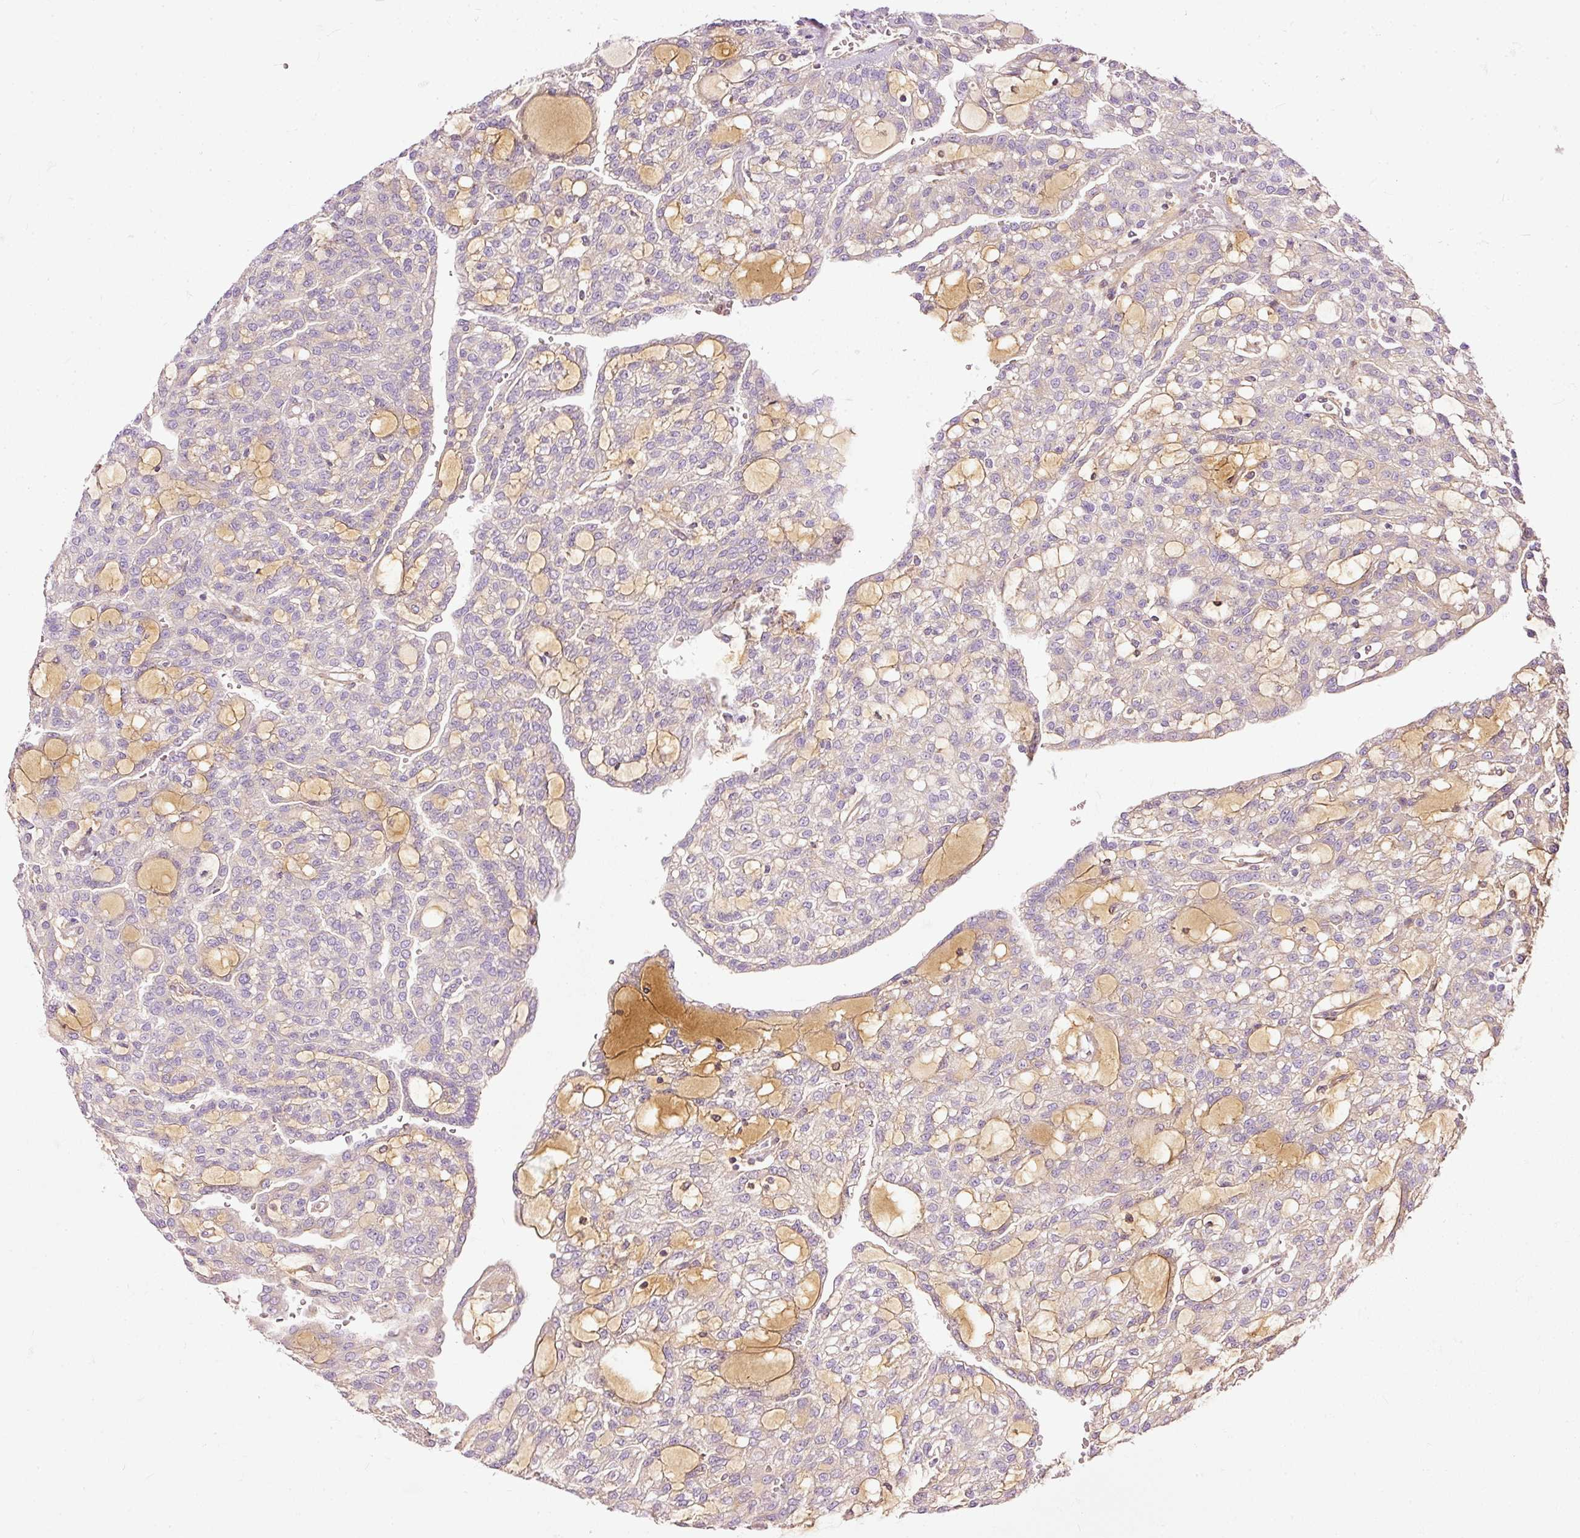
{"staining": {"intensity": "weak", "quantity": "<25%", "location": "cytoplasmic/membranous"}, "tissue": "renal cancer", "cell_type": "Tumor cells", "image_type": "cancer", "snomed": [{"axis": "morphology", "description": "Adenocarcinoma, NOS"}, {"axis": "topography", "description": "Kidney"}], "caption": "Immunohistochemical staining of adenocarcinoma (renal) exhibits no significant staining in tumor cells. Nuclei are stained in blue.", "gene": "PAQR9", "patient": {"sex": "male", "age": 63}}